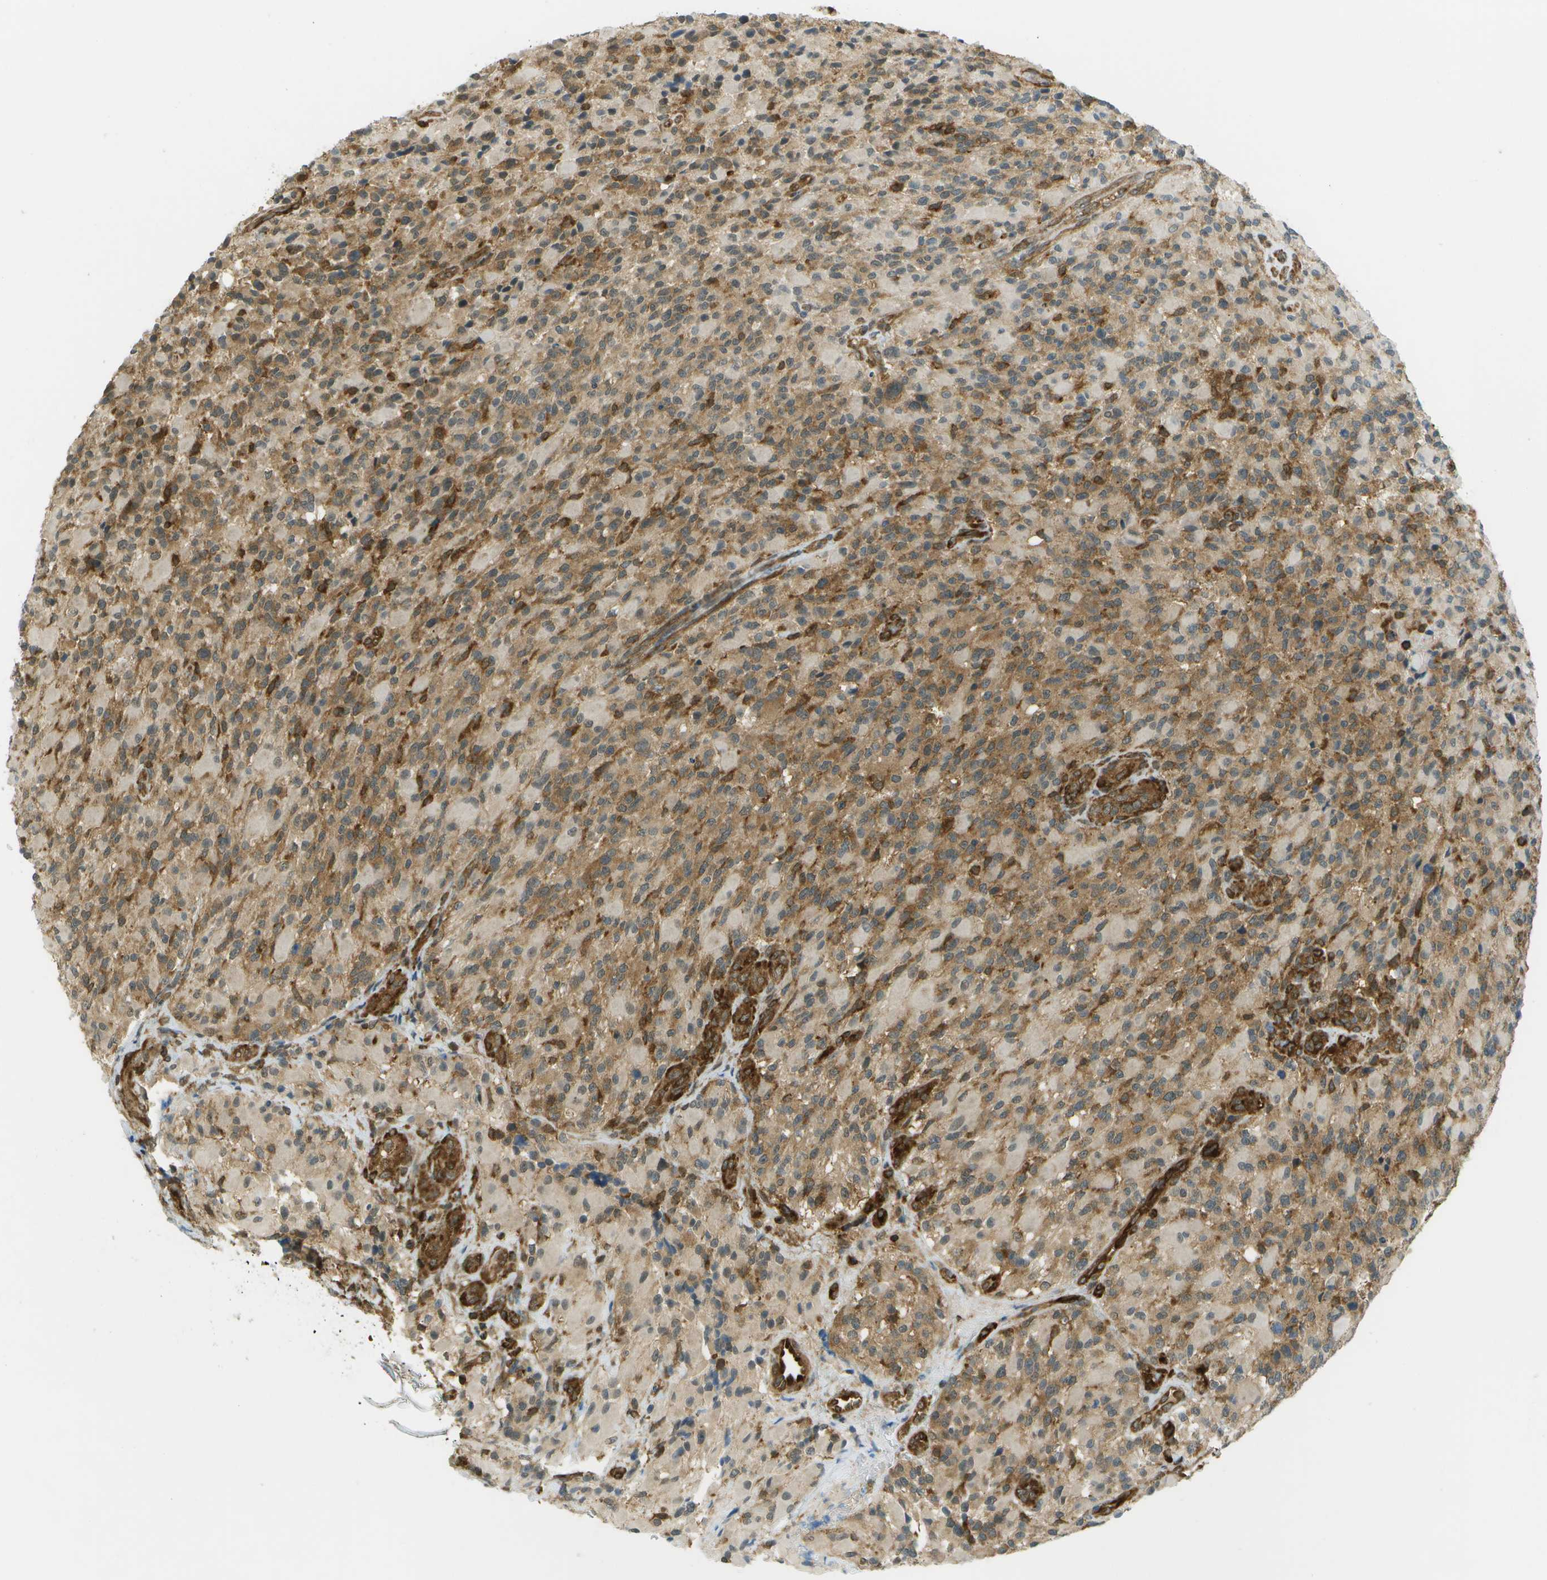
{"staining": {"intensity": "moderate", "quantity": "25%-75%", "location": "cytoplasmic/membranous"}, "tissue": "glioma", "cell_type": "Tumor cells", "image_type": "cancer", "snomed": [{"axis": "morphology", "description": "Glioma, malignant, High grade"}, {"axis": "topography", "description": "Brain"}], "caption": "Glioma was stained to show a protein in brown. There is medium levels of moderate cytoplasmic/membranous staining in approximately 25%-75% of tumor cells.", "gene": "TMTC1", "patient": {"sex": "male", "age": 71}}